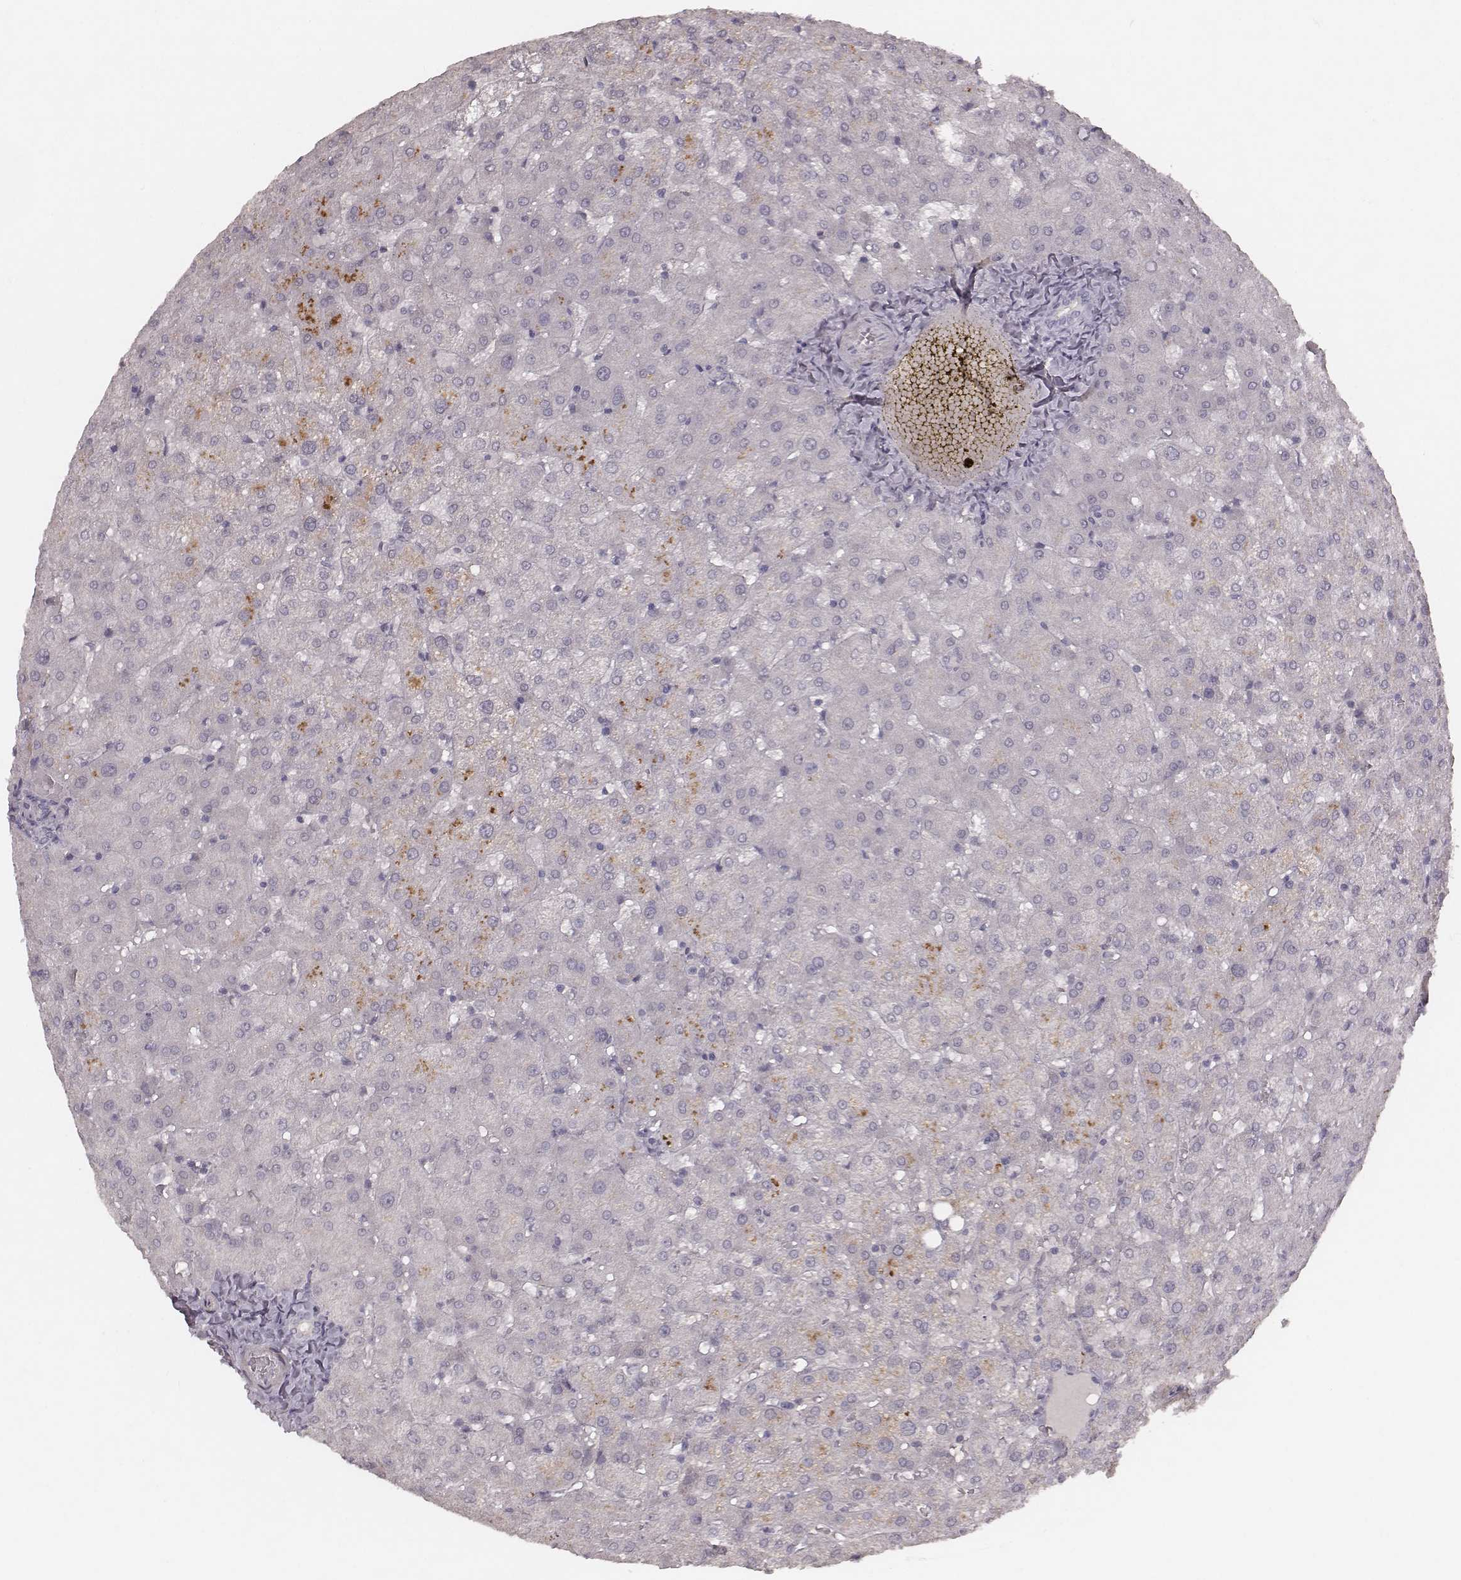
{"staining": {"intensity": "negative", "quantity": "none", "location": "none"}, "tissue": "liver", "cell_type": "Cholangiocytes", "image_type": "normal", "snomed": [{"axis": "morphology", "description": "Normal tissue, NOS"}, {"axis": "topography", "description": "Liver"}], "caption": "An IHC micrograph of benign liver is shown. There is no staining in cholangiocytes of liver. (DAB (3,3'-diaminobenzidine) immunohistochemistry, high magnification).", "gene": "FAM13B", "patient": {"sex": "female", "age": 50}}